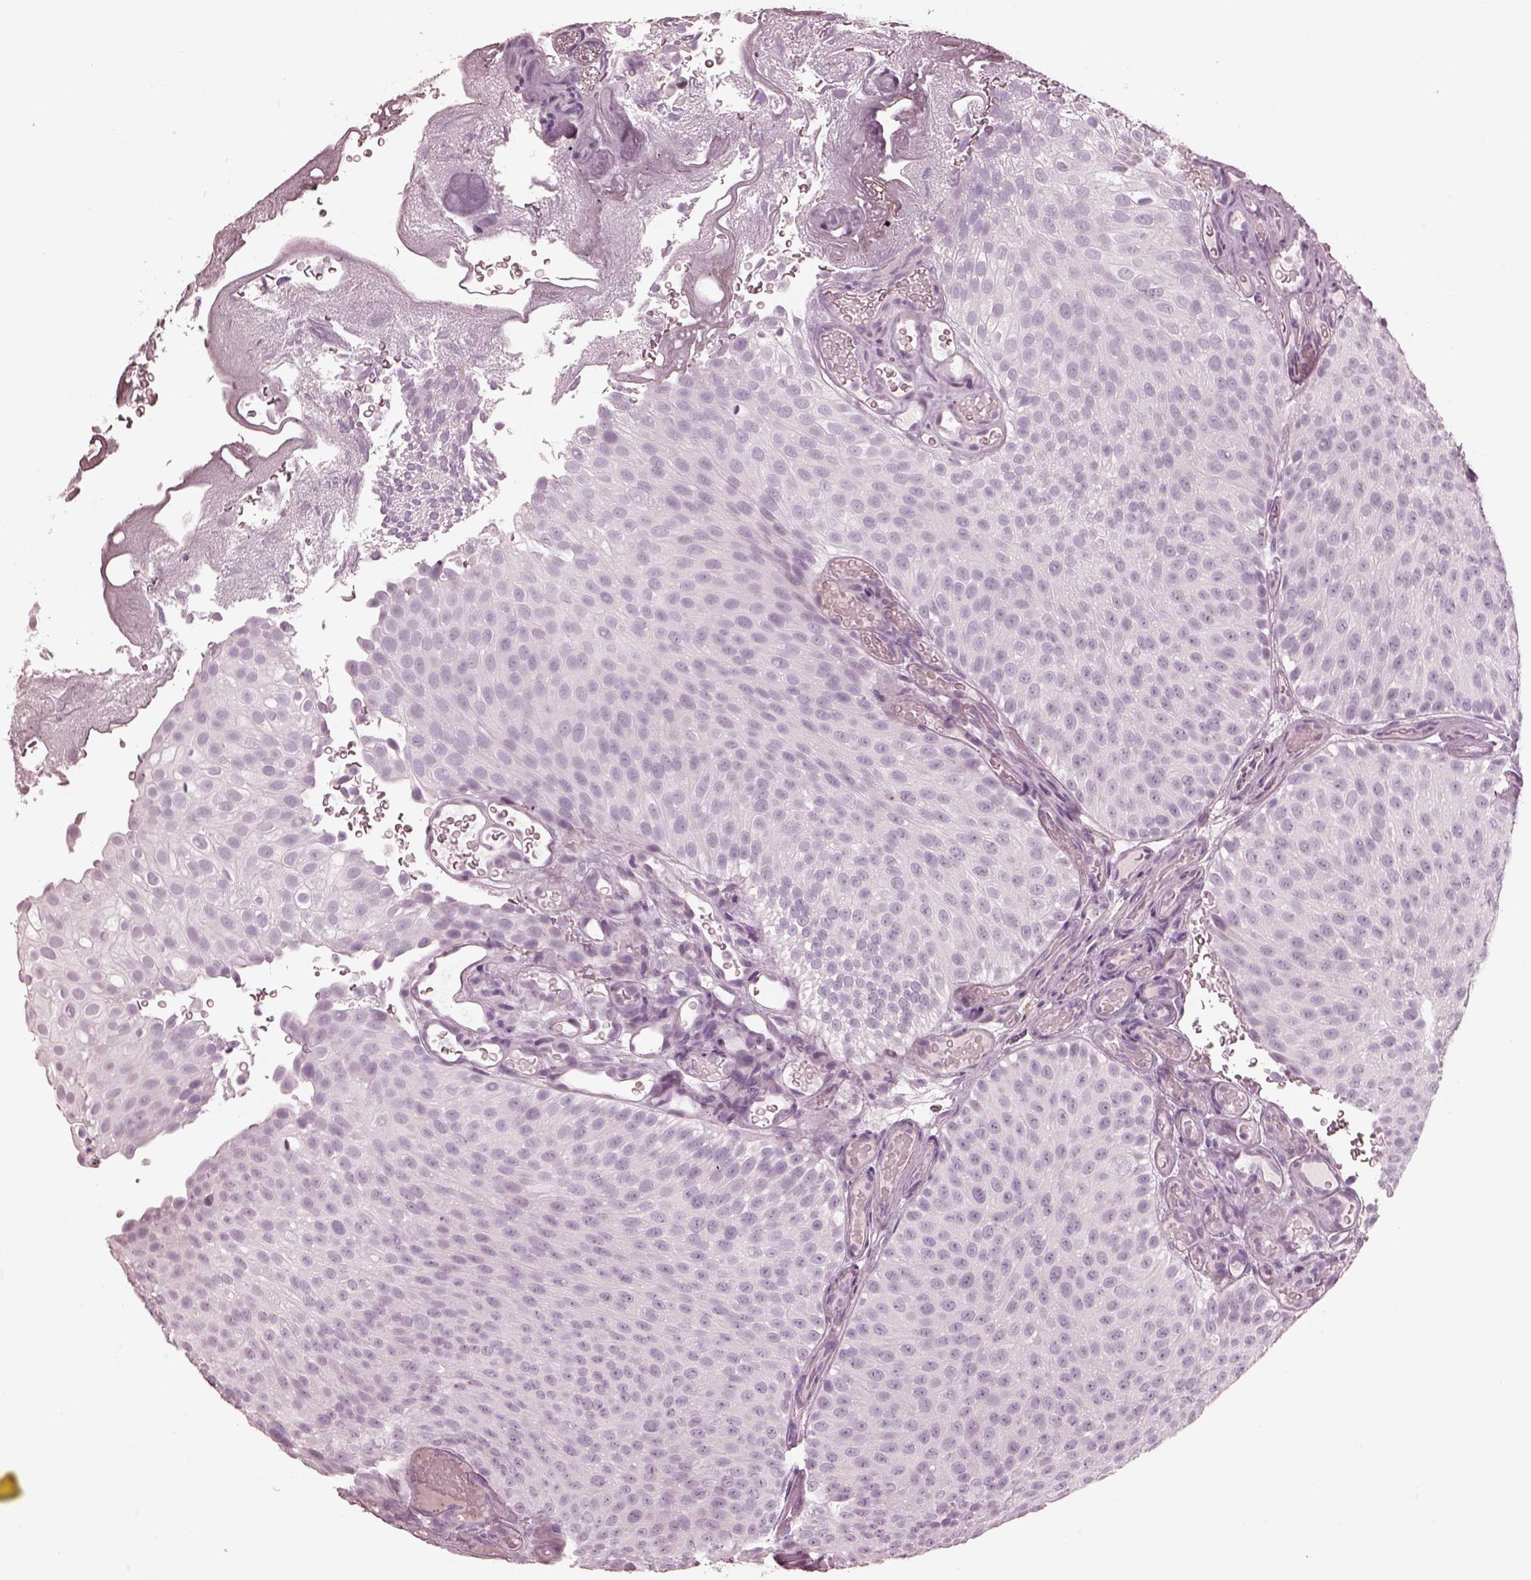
{"staining": {"intensity": "negative", "quantity": "none", "location": "none"}, "tissue": "urothelial cancer", "cell_type": "Tumor cells", "image_type": "cancer", "snomed": [{"axis": "morphology", "description": "Urothelial carcinoma, Low grade"}, {"axis": "topography", "description": "Urinary bladder"}], "caption": "A histopathology image of human low-grade urothelial carcinoma is negative for staining in tumor cells.", "gene": "RSPH9", "patient": {"sex": "male", "age": 78}}